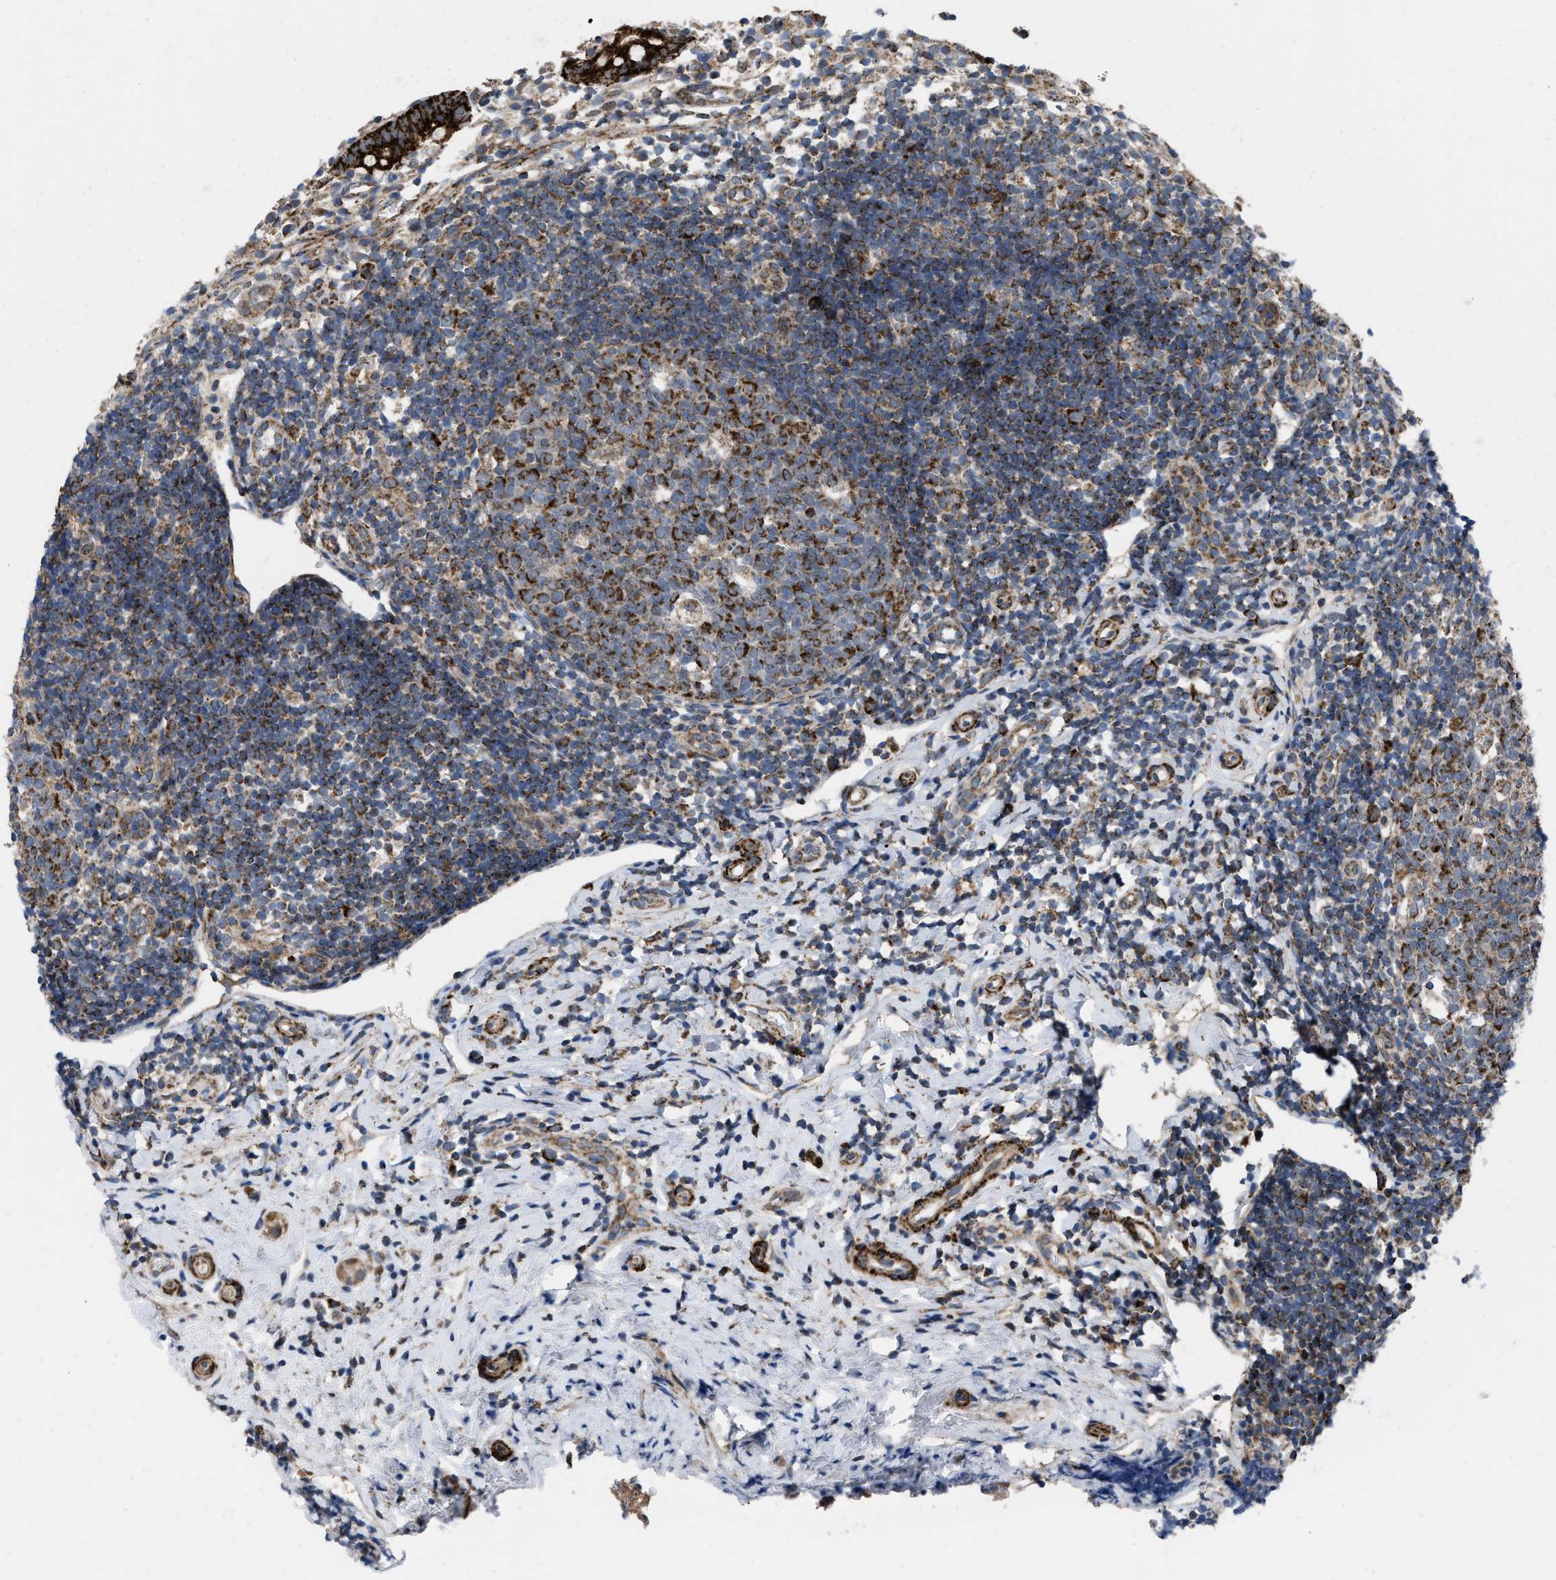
{"staining": {"intensity": "strong", "quantity": ">75%", "location": "cytoplasmic/membranous"}, "tissue": "appendix", "cell_type": "Glandular cells", "image_type": "normal", "snomed": [{"axis": "morphology", "description": "Normal tissue, NOS"}, {"axis": "topography", "description": "Appendix"}], "caption": "An immunohistochemistry micrograph of unremarkable tissue is shown. Protein staining in brown labels strong cytoplasmic/membranous positivity in appendix within glandular cells.", "gene": "AKAP1", "patient": {"sex": "female", "age": 20}}